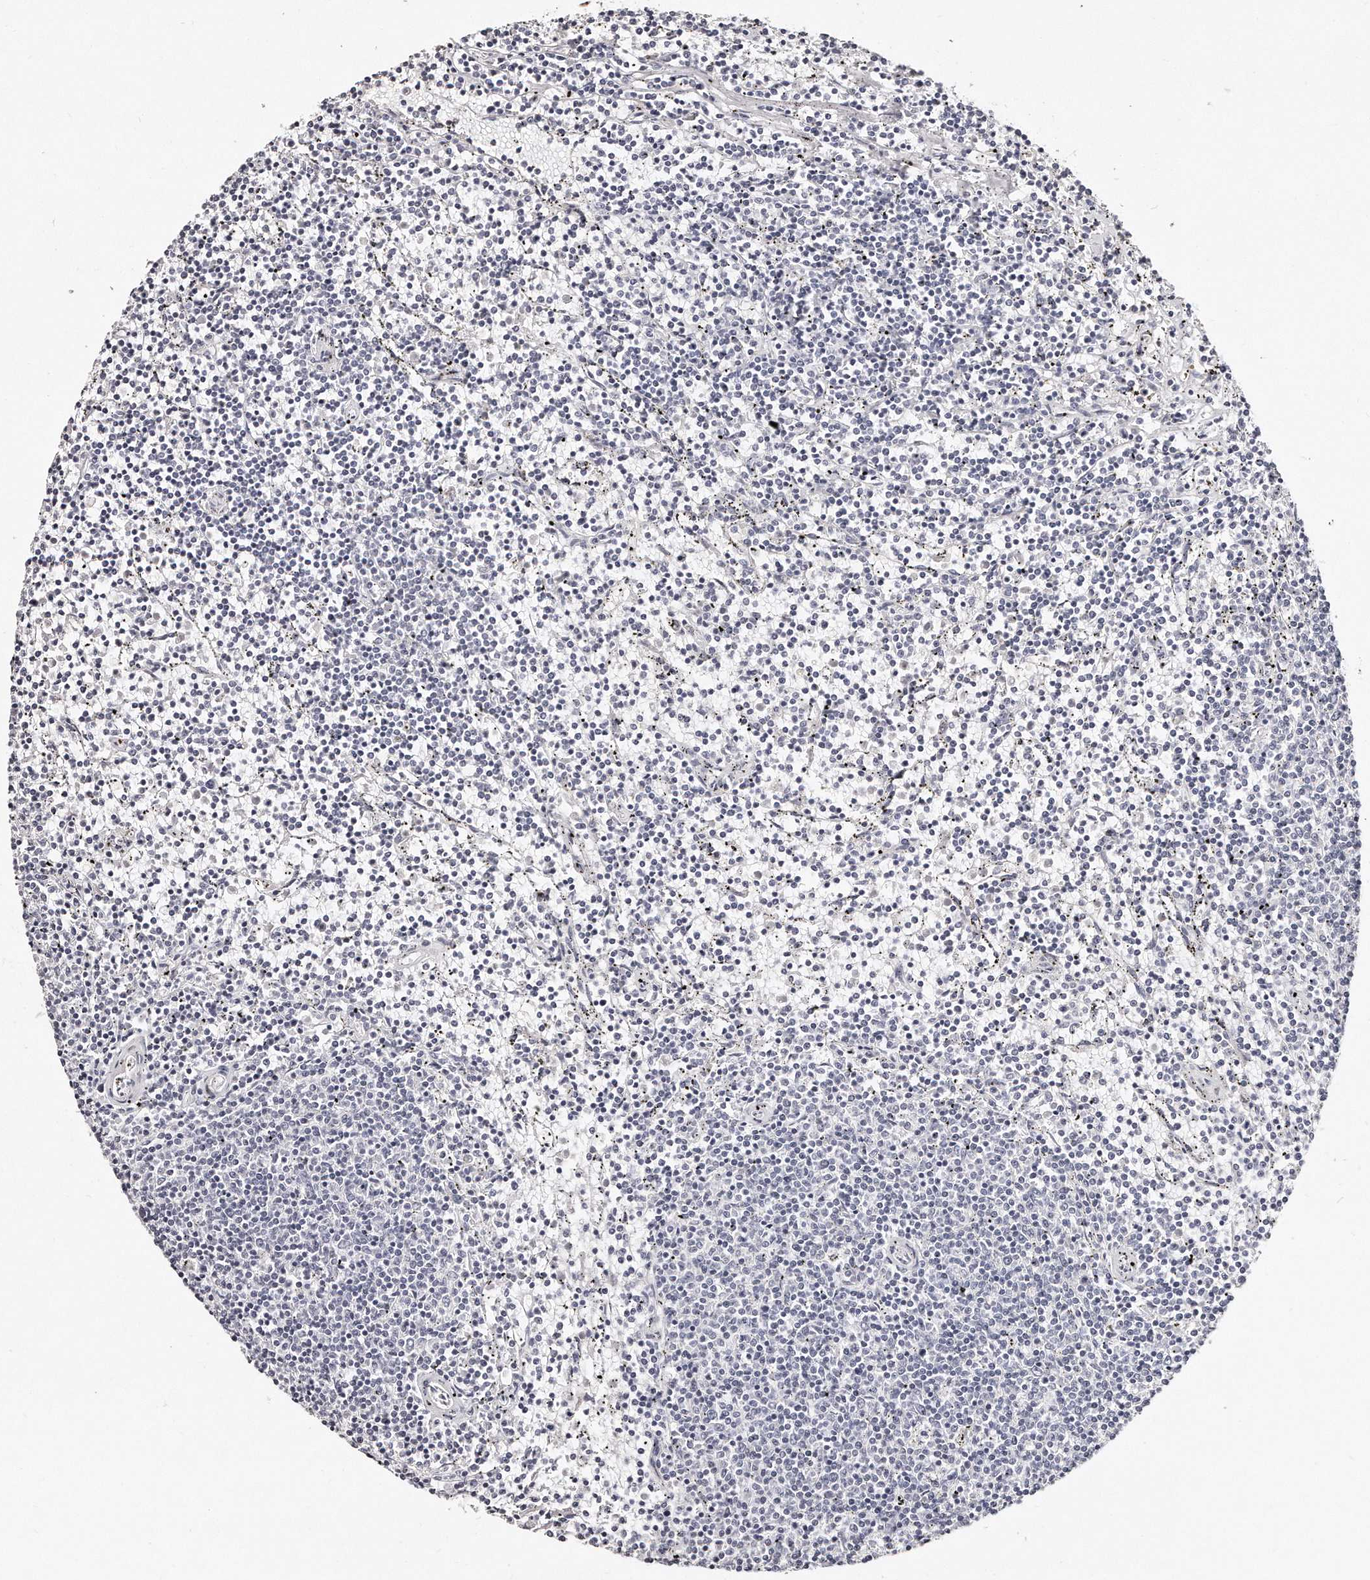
{"staining": {"intensity": "negative", "quantity": "none", "location": "none"}, "tissue": "lymphoma", "cell_type": "Tumor cells", "image_type": "cancer", "snomed": [{"axis": "morphology", "description": "Malignant lymphoma, non-Hodgkin's type, Low grade"}, {"axis": "topography", "description": "Spleen"}], "caption": "A photomicrograph of malignant lymphoma, non-Hodgkin's type (low-grade) stained for a protein demonstrates no brown staining in tumor cells.", "gene": "LMOD1", "patient": {"sex": "female", "age": 50}}